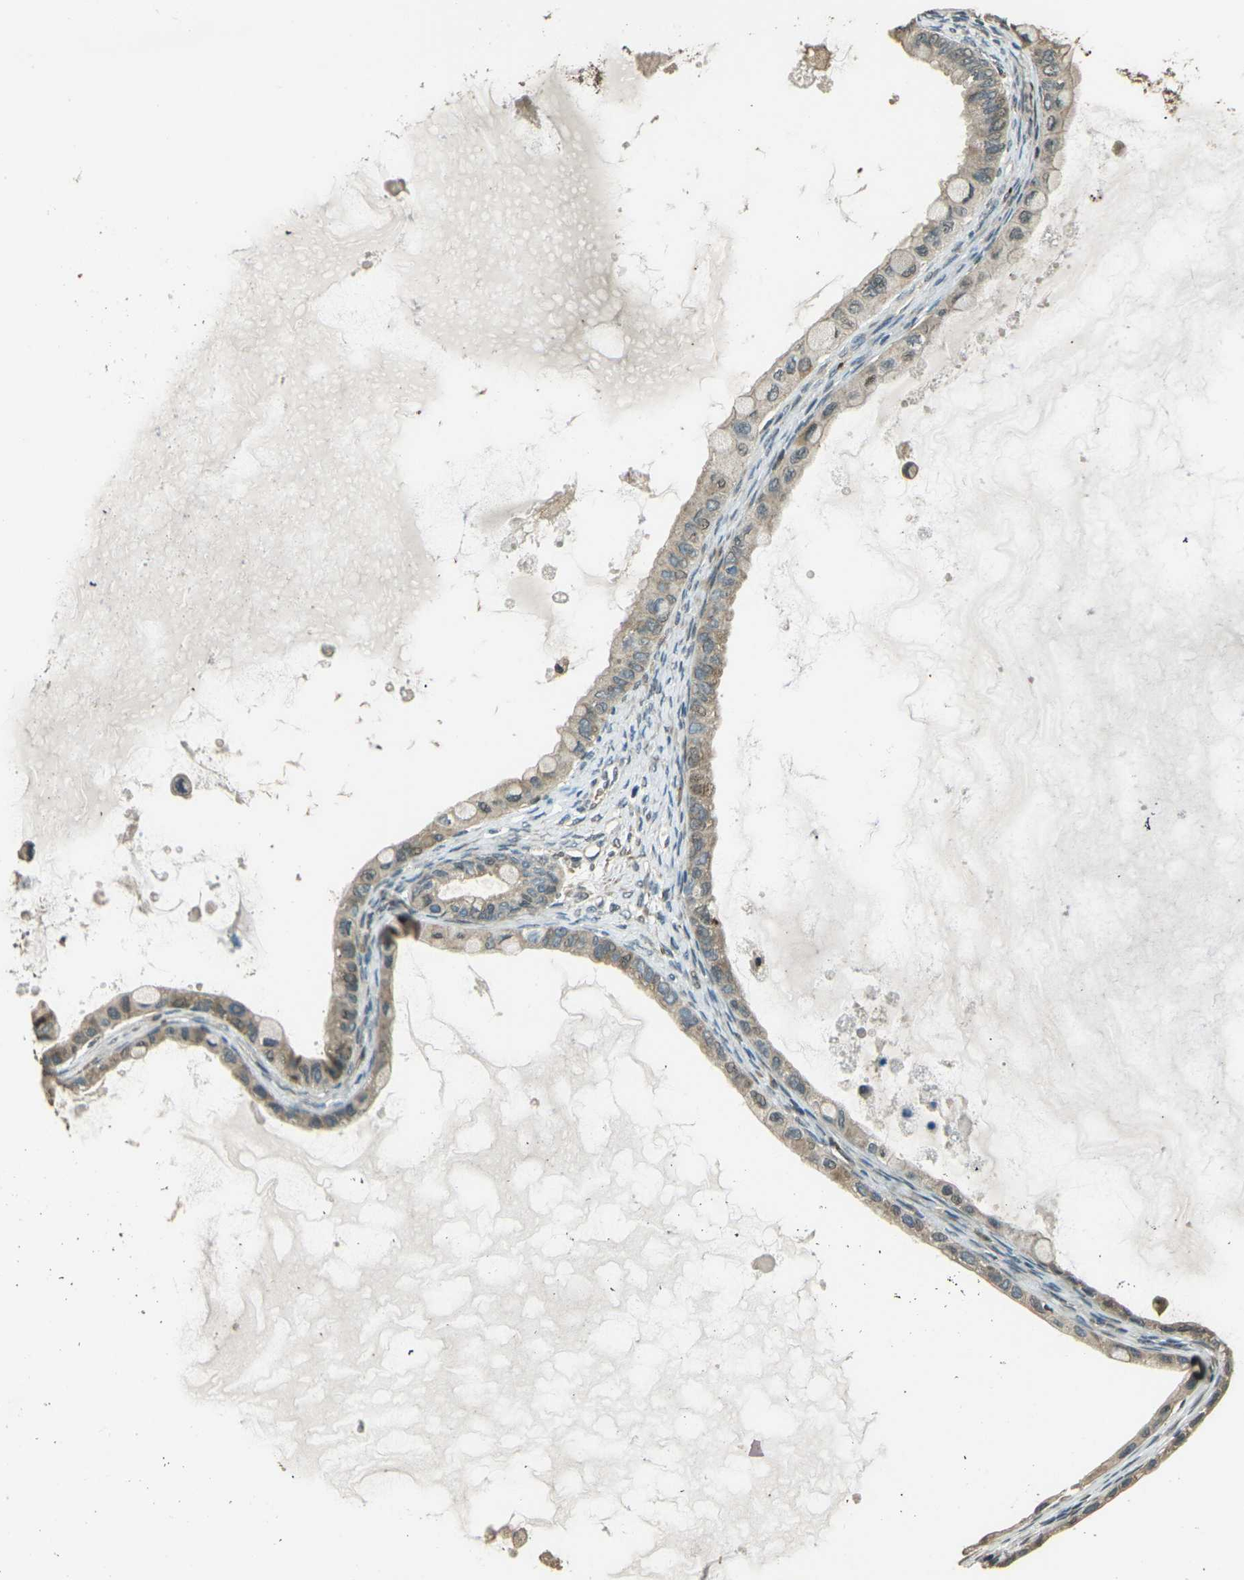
{"staining": {"intensity": "weak", "quantity": ">75%", "location": "cytoplasmic/membranous"}, "tissue": "ovarian cancer", "cell_type": "Tumor cells", "image_type": "cancer", "snomed": [{"axis": "morphology", "description": "Cystadenocarcinoma, mucinous, NOS"}, {"axis": "topography", "description": "Ovary"}], "caption": "A micrograph of ovarian cancer (mucinous cystadenocarcinoma) stained for a protein demonstrates weak cytoplasmic/membranous brown staining in tumor cells. (IHC, brightfield microscopy, high magnification).", "gene": "TOR1A", "patient": {"sex": "female", "age": 80}}